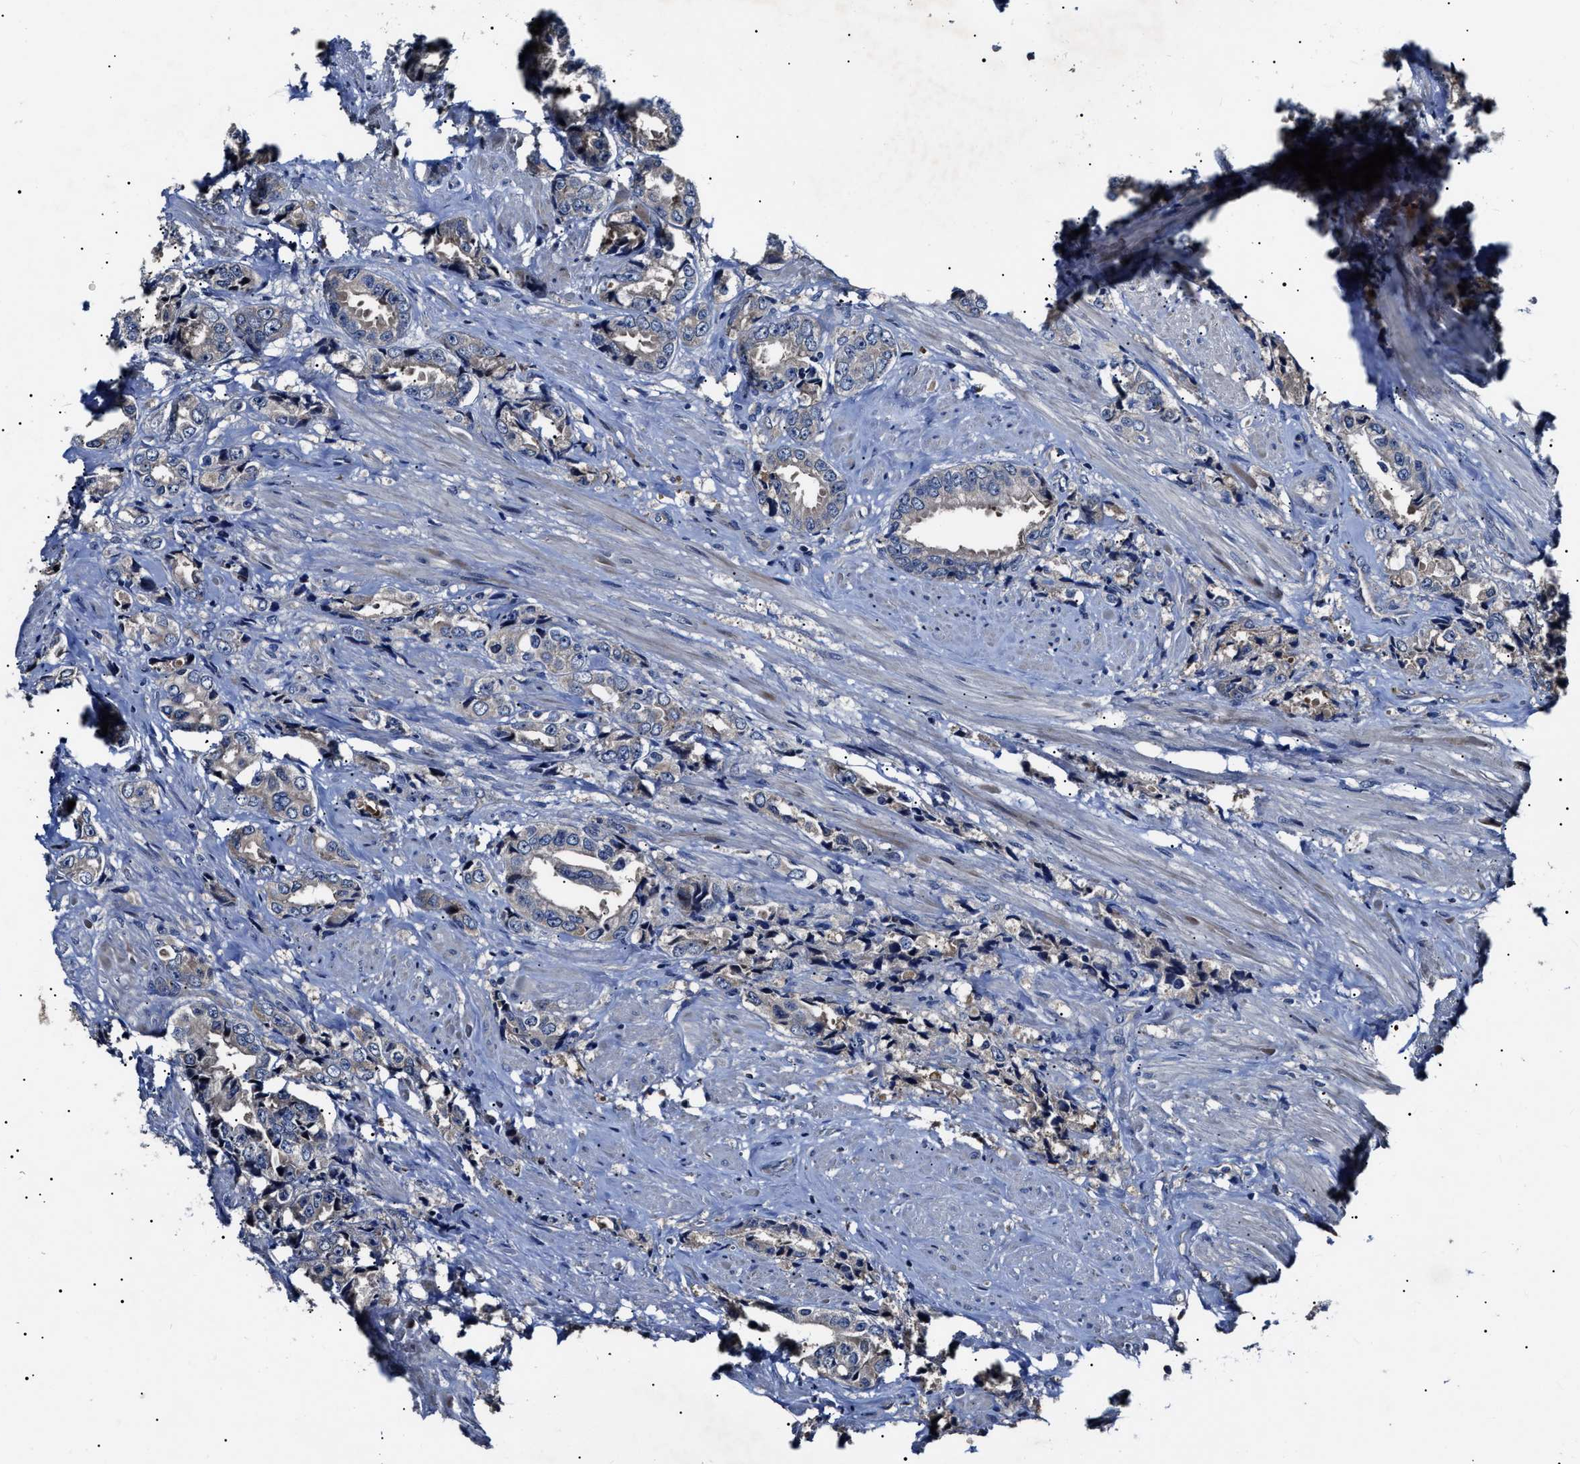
{"staining": {"intensity": "negative", "quantity": "none", "location": "none"}, "tissue": "prostate cancer", "cell_type": "Tumor cells", "image_type": "cancer", "snomed": [{"axis": "morphology", "description": "Adenocarcinoma, High grade"}, {"axis": "topography", "description": "Prostate"}], "caption": "Prostate adenocarcinoma (high-grade) was stained to show a protein in brown. There is no significant expression in tumor cells.", "gene": "IFT81", "patient": {"sex": "male", "age": 61}}